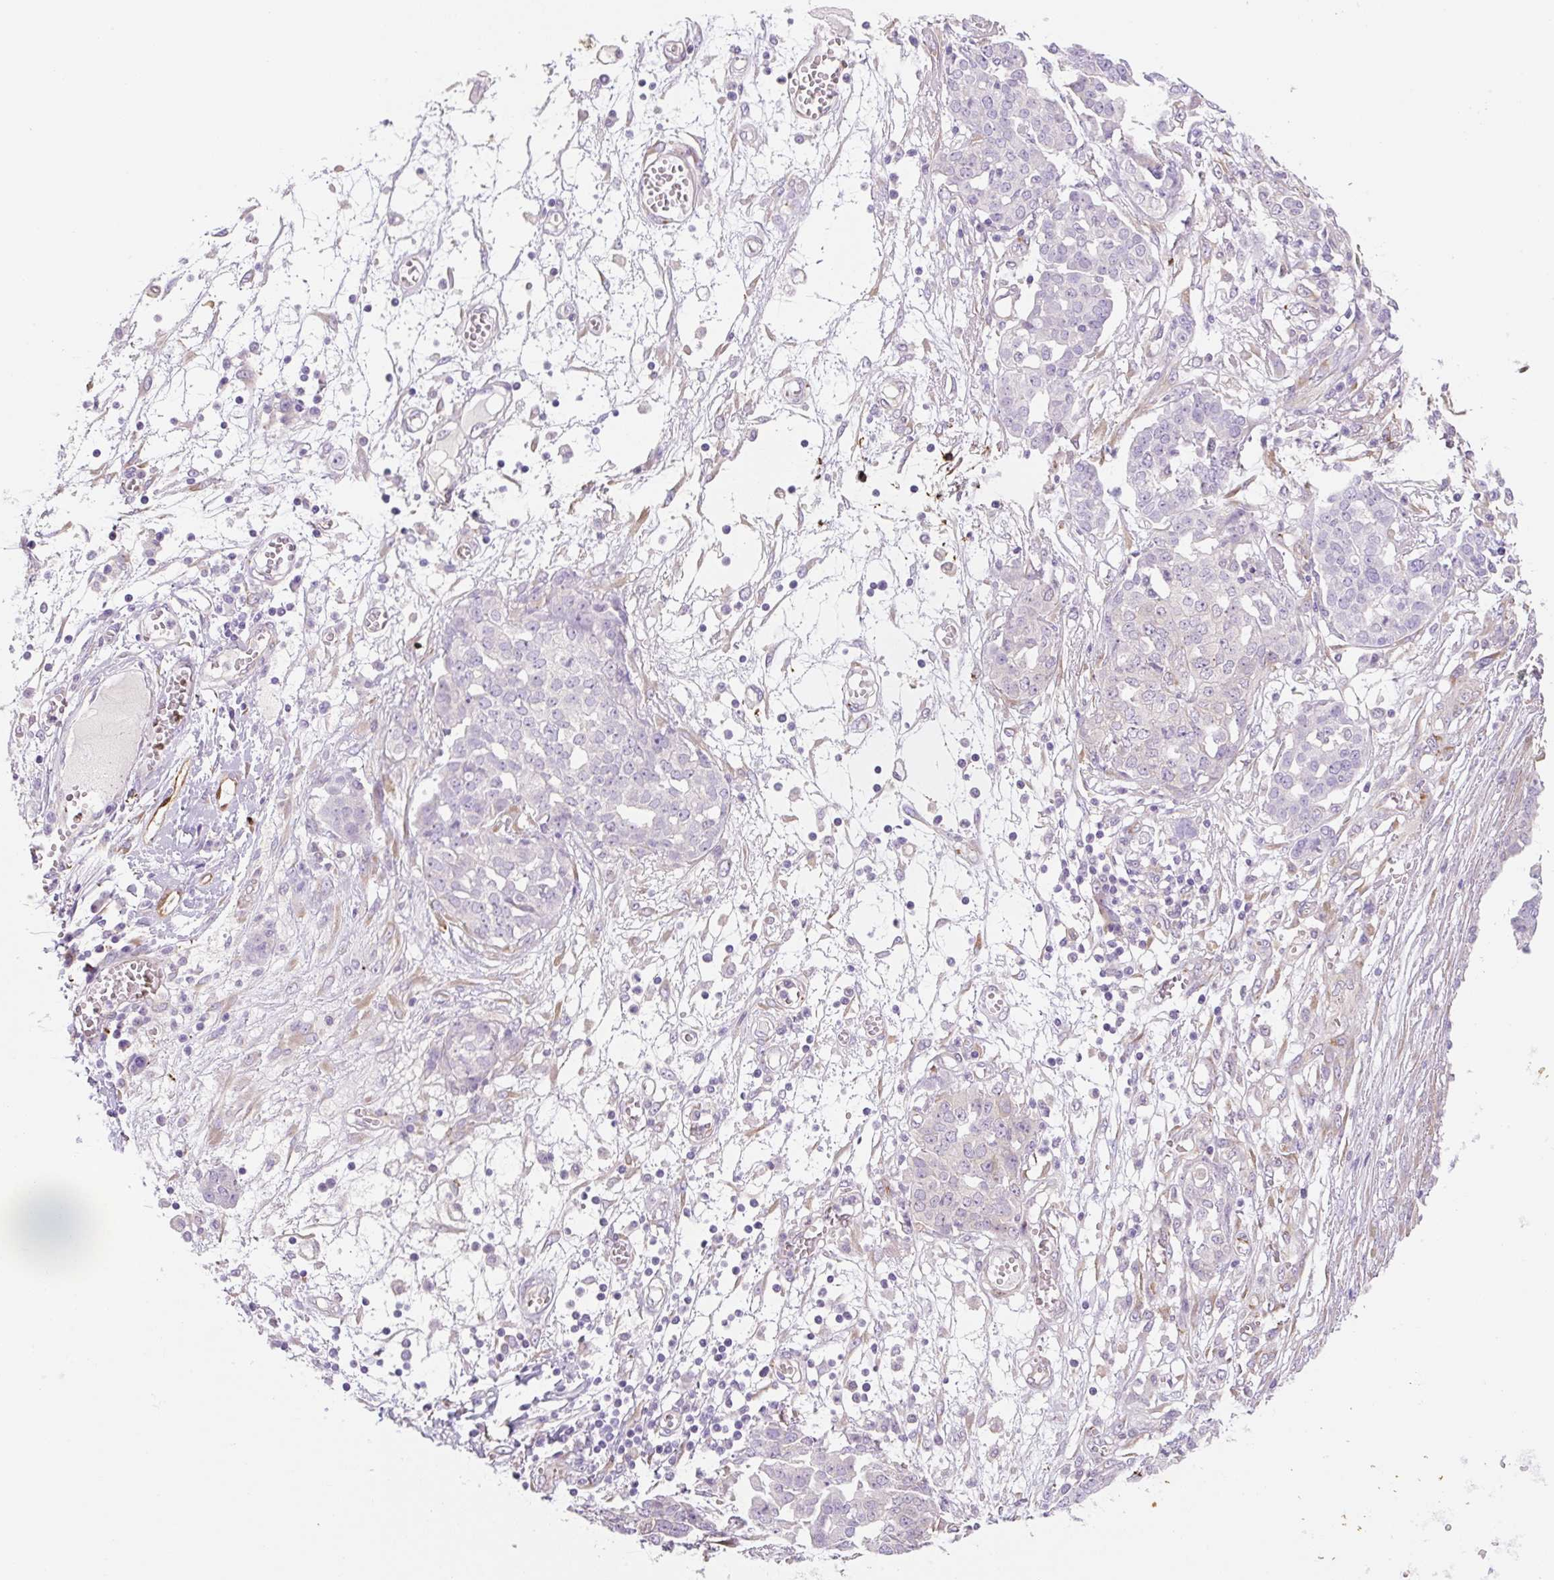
{"staining": {"intensity": "negative", "quantity": "none", "location": "none"}, "tissue": "ovarian cancer", "cell_type": "Tumor cells", "image_type": "cancer", "snomed": [{"axis": "morphology", "description": "Cystadenocarcinoma, serous, NOS"}, {"axis": "topography", "description": "Soft tissue"}, {"axis": "topography", "description": "Ovary"}], "caption": "An image of ovarian serous cystadenocarcinoma stained for a protein demonstrates no brown staining in tumor cells. The staining is performed using DAB (3,3'-diaminobenzidine) brown chromogen with nuclei counter-stained in using hematoxylin.", "gene": "FABP5", "patient": {"sex": "female", "age": 57}}